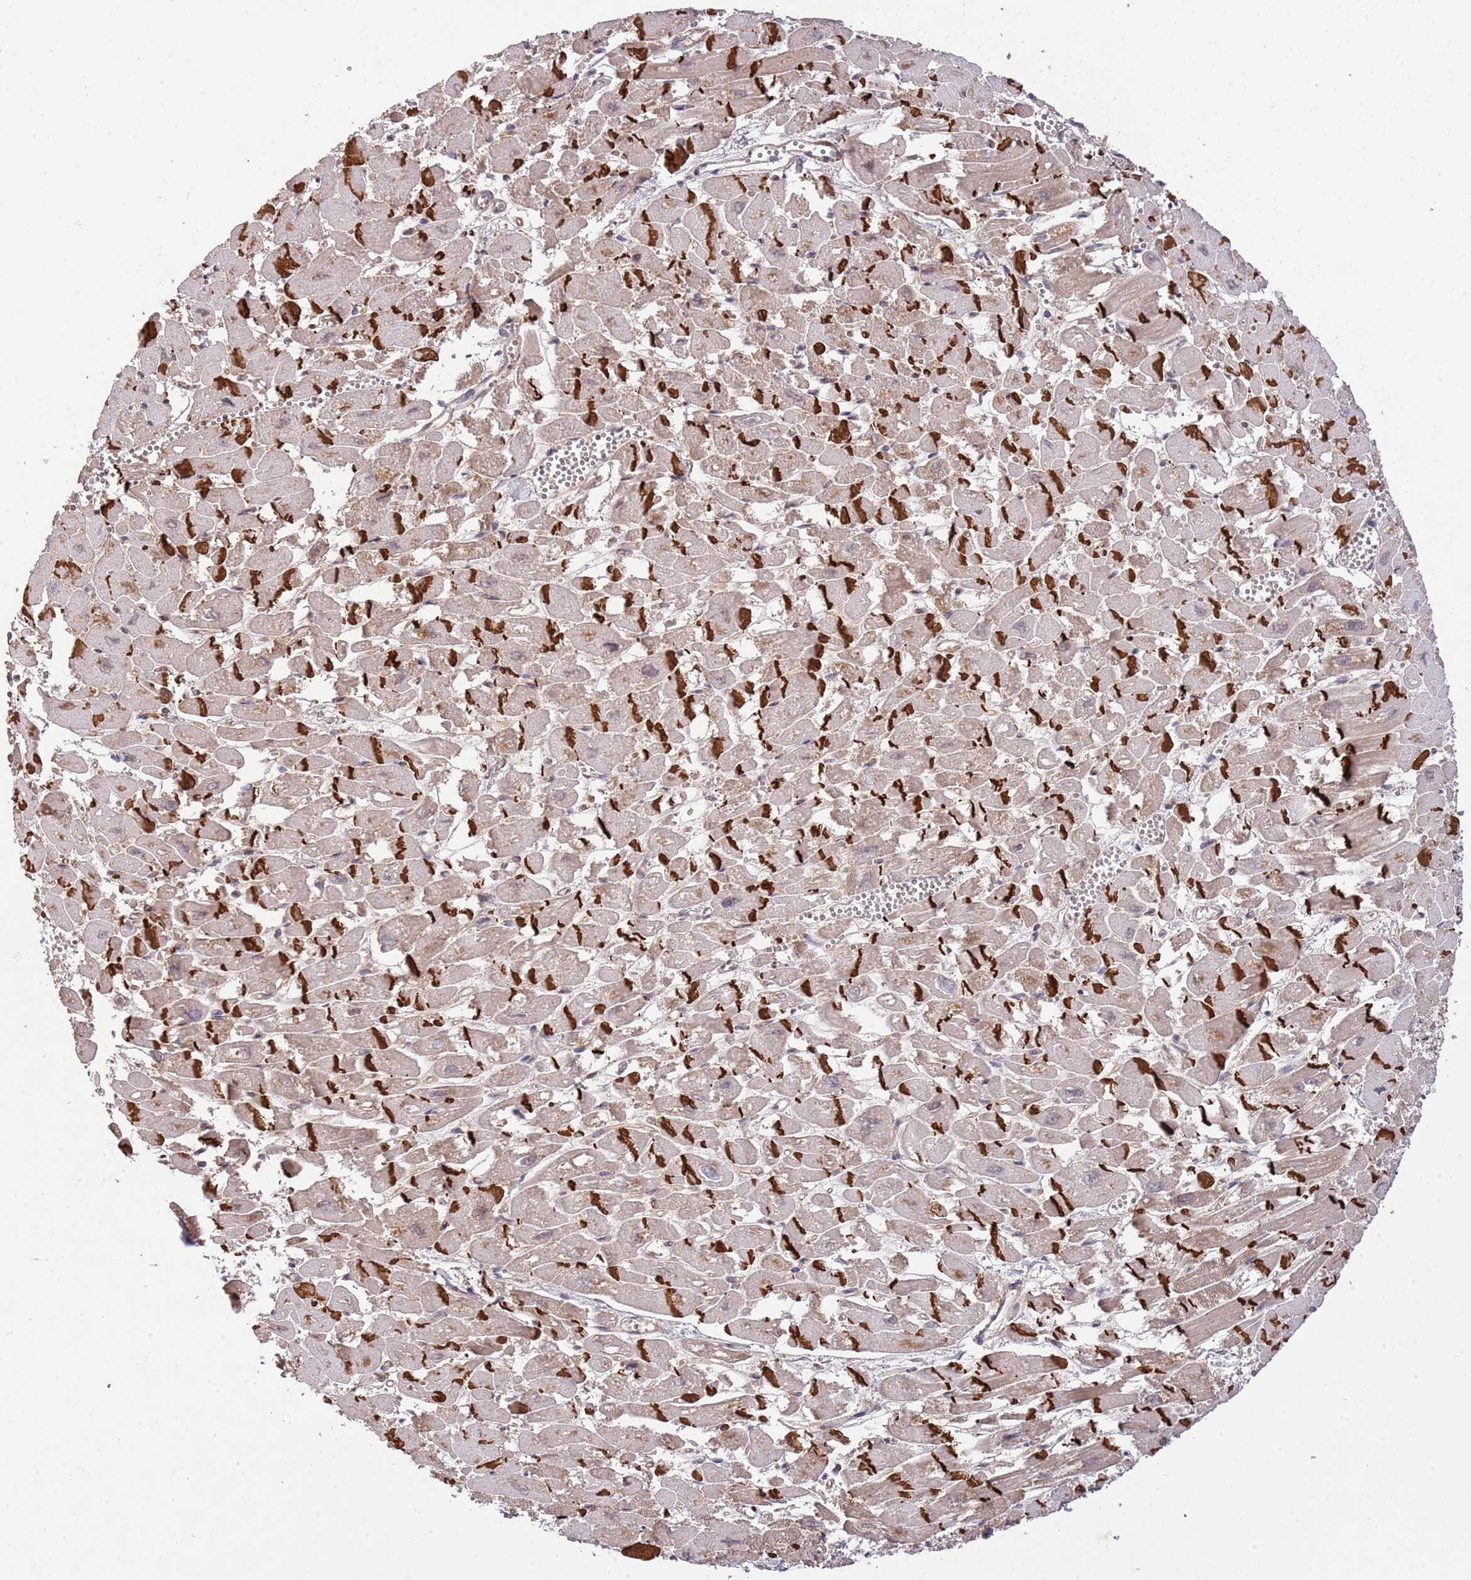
{"staining": {"intensity": "strong", "quantity": ">75%", "location": "cytoplasmic/membranous"}, "tissue": "heart muscle", "cell_type": "Cardiomyocytes", "image_type": "normal", "snomed": [{"axis": "morphology", "description": "Normal tissue, NOS"}, {"axis": "topography", "description": "Heart"}], "caption": "Cardiomyocytes demonstrate strong cytoplasmic/membranous staining in approximately >75% of cells in unremarkable heart muscle. (IHC, brightfield microscopy, high magnification).", "gene": "IVD", "patient": {"sex": "male", "age": 54}}